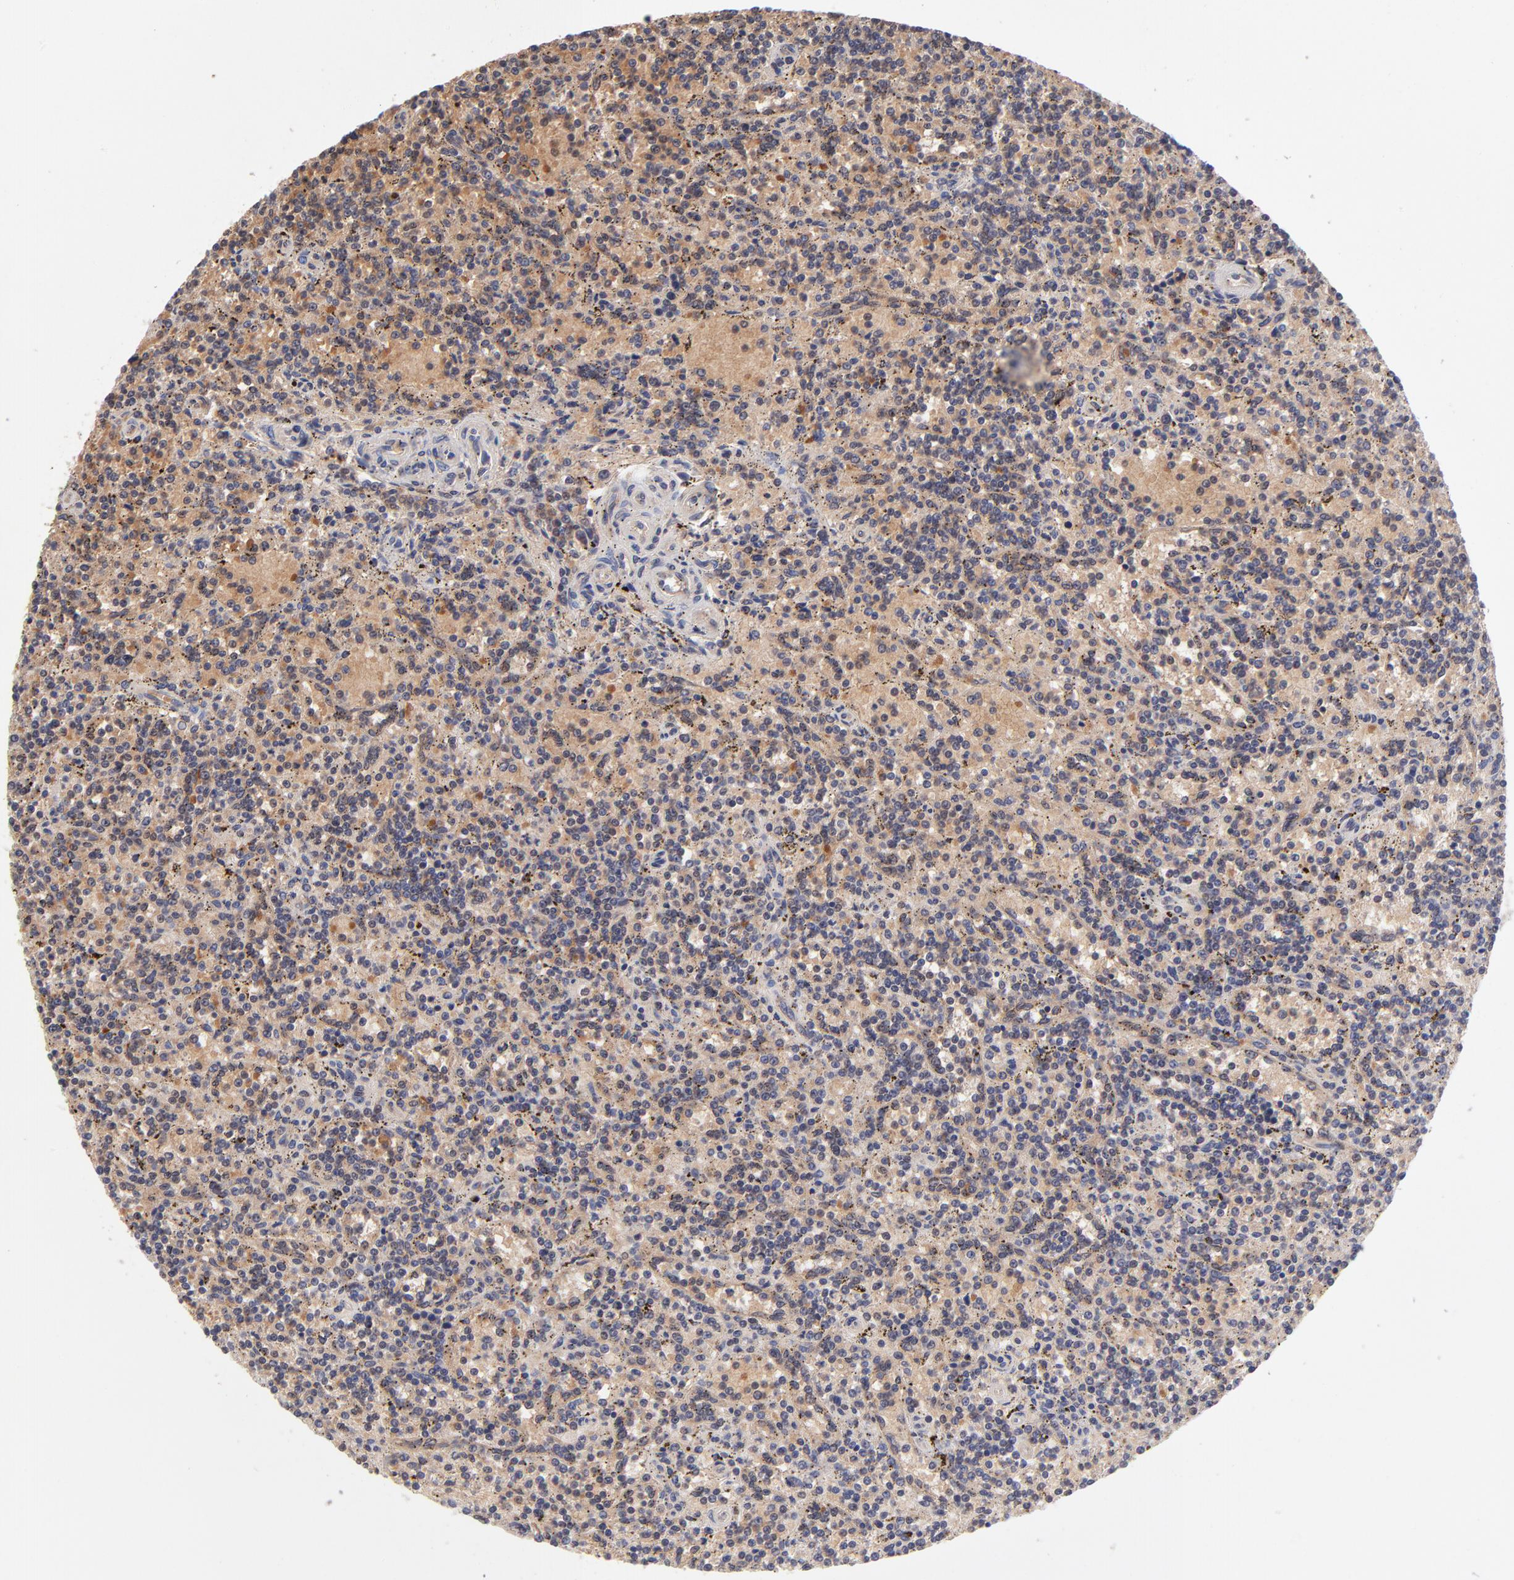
{"staining": {"intensity": "moderate", "quantity": ">75%", "location": "cytoplasmic/membranous"}, "tissue": "lymphoma", "cell_type": "Tumor cells", "image_type": "cancer", "snomed": [{"axis": "morphology", "description": "Malignant lymphoma, non-Hodgkin's type, Low grade"}, {"axis": "topography", "description": "Spleen"}], "caption": "Lymphoma stained with a brown dye demonstrates moderate cytoplasmic/membranous positive staining in approximately >75% of tumor cells.", "gene": "UBE2H", "patient": {"sex": "male", "age": 73}}